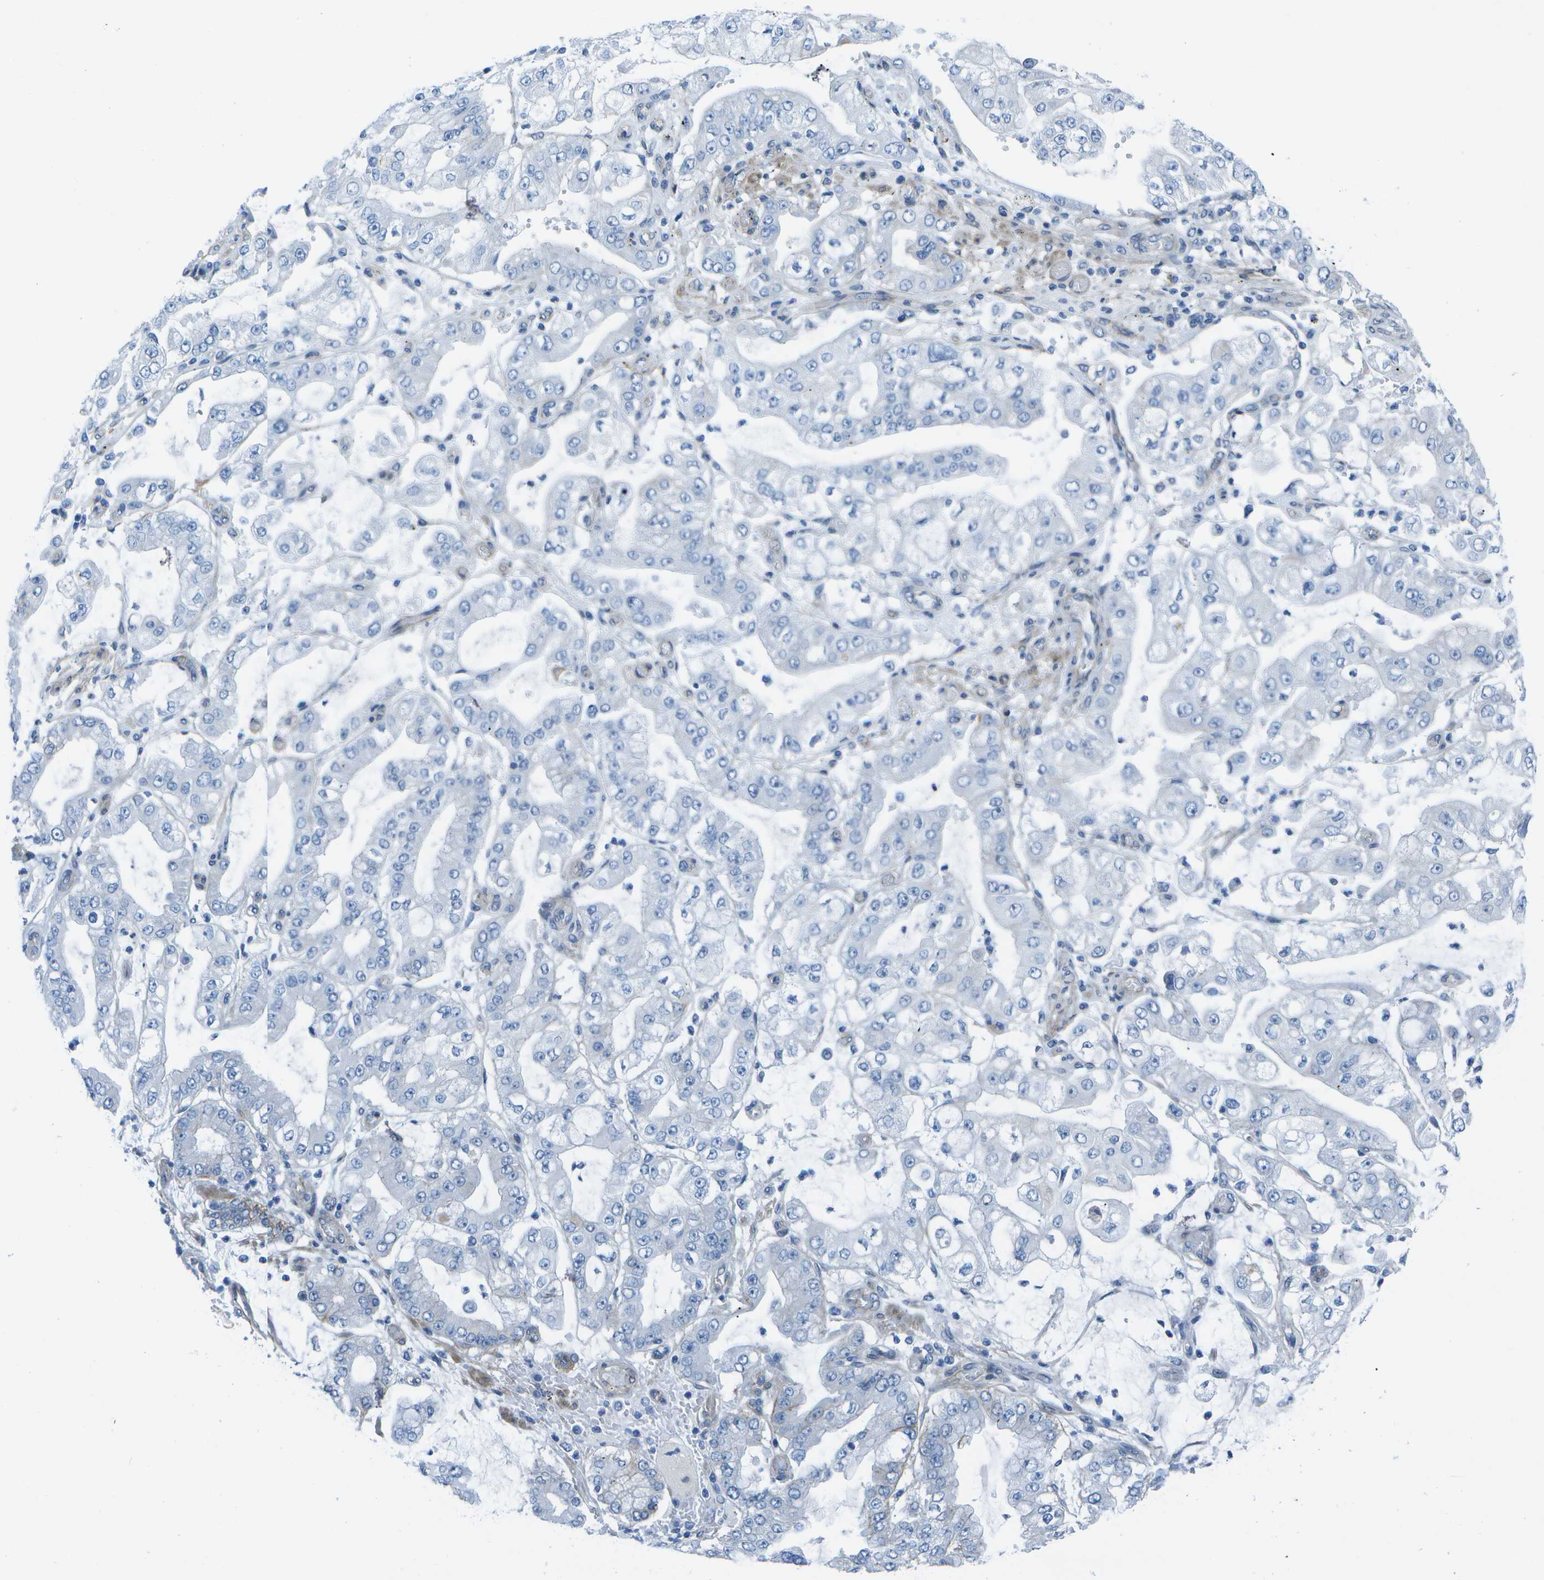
{"staining": {"intensity": "negative", "quantity": "none", "location": "none"}, "tissue": "stomach cancer", "cell_type": "Tumor cells", "image_type": "cancer", "snomed": [{"axis": "morphology", "description": "Adenocarcinoma, NOS"}, {"axis": "topography", "description": "Stomach"}], "caption": "This is a micrograph of immunohistochemistry (IHC) staining of stomach cancer, which shows no staining in tumor cells.", "gene": "SORBS3", "patient": {"sex": "male", "age": 76}}